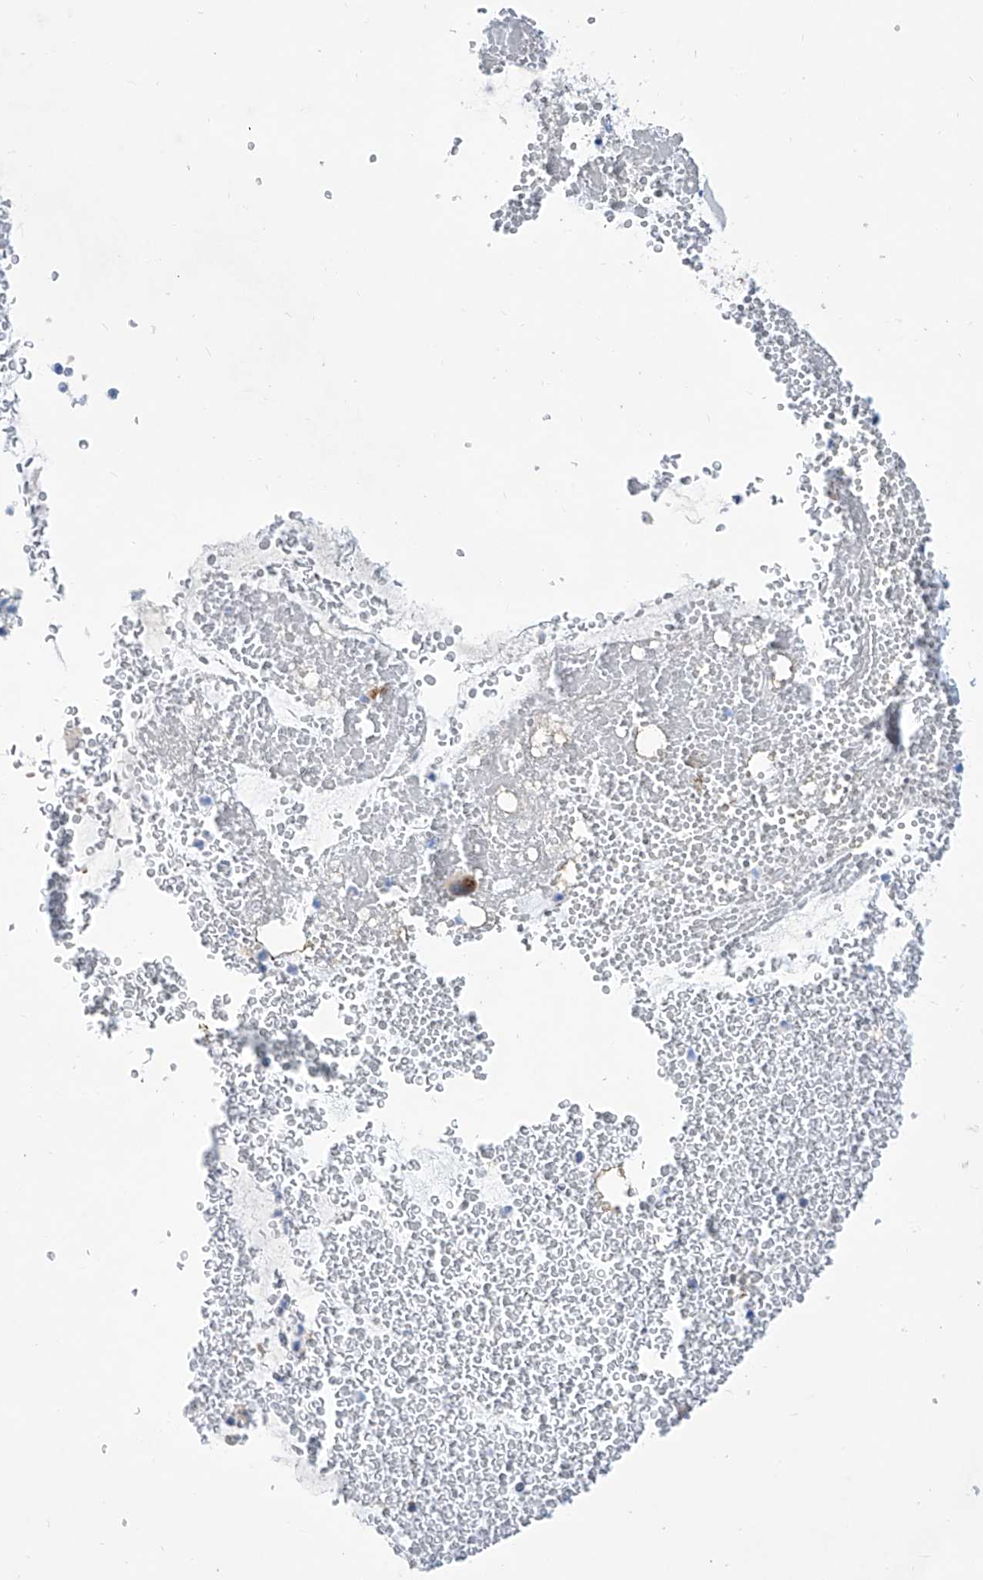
{"staining": {"intensity": "weak", "quantity": "25%-75%", "location": "cytoplasmic/membranous"}, "tissue": "bronchus", "cell_type": "Respiratory epithelial cells", "image_type": "normal", "snomed": [{"axis": "morphology", "description": "Normal tissue, NOS"}, {"axis": "morphology", "description": "Squamous cell carcinoma, NOS"}, {"axis": "topography", "description": "Lymph node"}, {"axis": "topography", "description": "Bronchus"}, {"axis": "topography", "description": "Lung"}], "caption": "This image exhibits immunohistochemistry (IHC) staining of unremarkable bronchus, with low weak cytoplasmic/membranous staining in approximately 25%-75% of respiratory epithelial cells.", "gene": "ZNF519", "patient": {"sex": "male", "age": 66}}